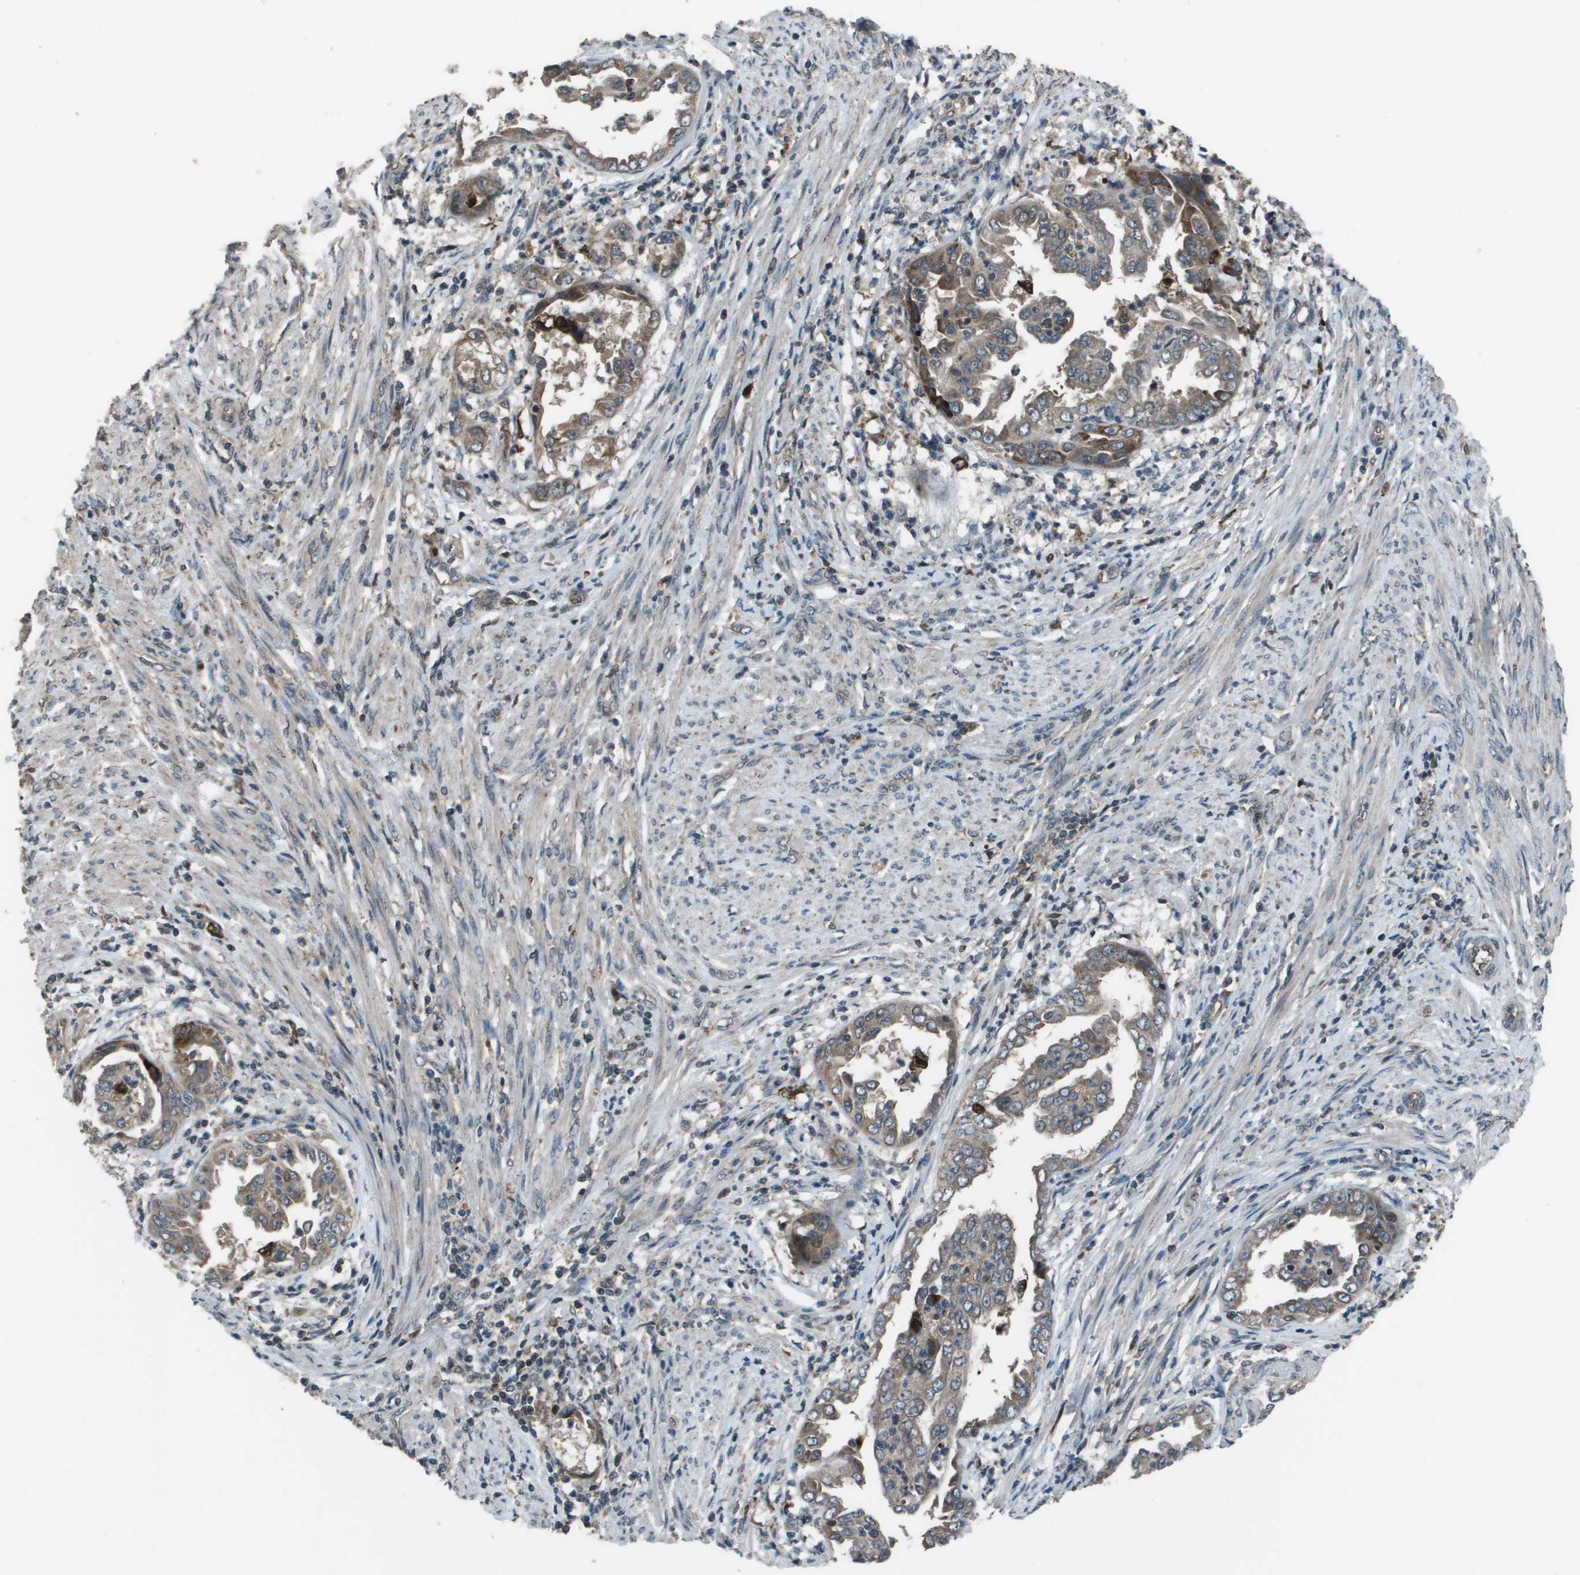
{"staining": {"intensity": "weak", "quantity": ">75%", "location": "cytoplasmic/membranous"}, "tissue": "endometrial cancer", "cell_type": "Tumor cells", "image_type": "cancer", "snomed": [{"axis": "morphology", "description": "Adenocarcinoma, NOS"}, {"axis": "topography", "description": "Endometrium"}], "caption": "There is low levels of weak cytoplasmic/membranous positivity in tumor cells of adenocarcinoma (endometrial), as demonstrated by immunohistochemical staining (brown color).", "gene": "GOSR2", "patient": {"sex": "female", "age": 85}}